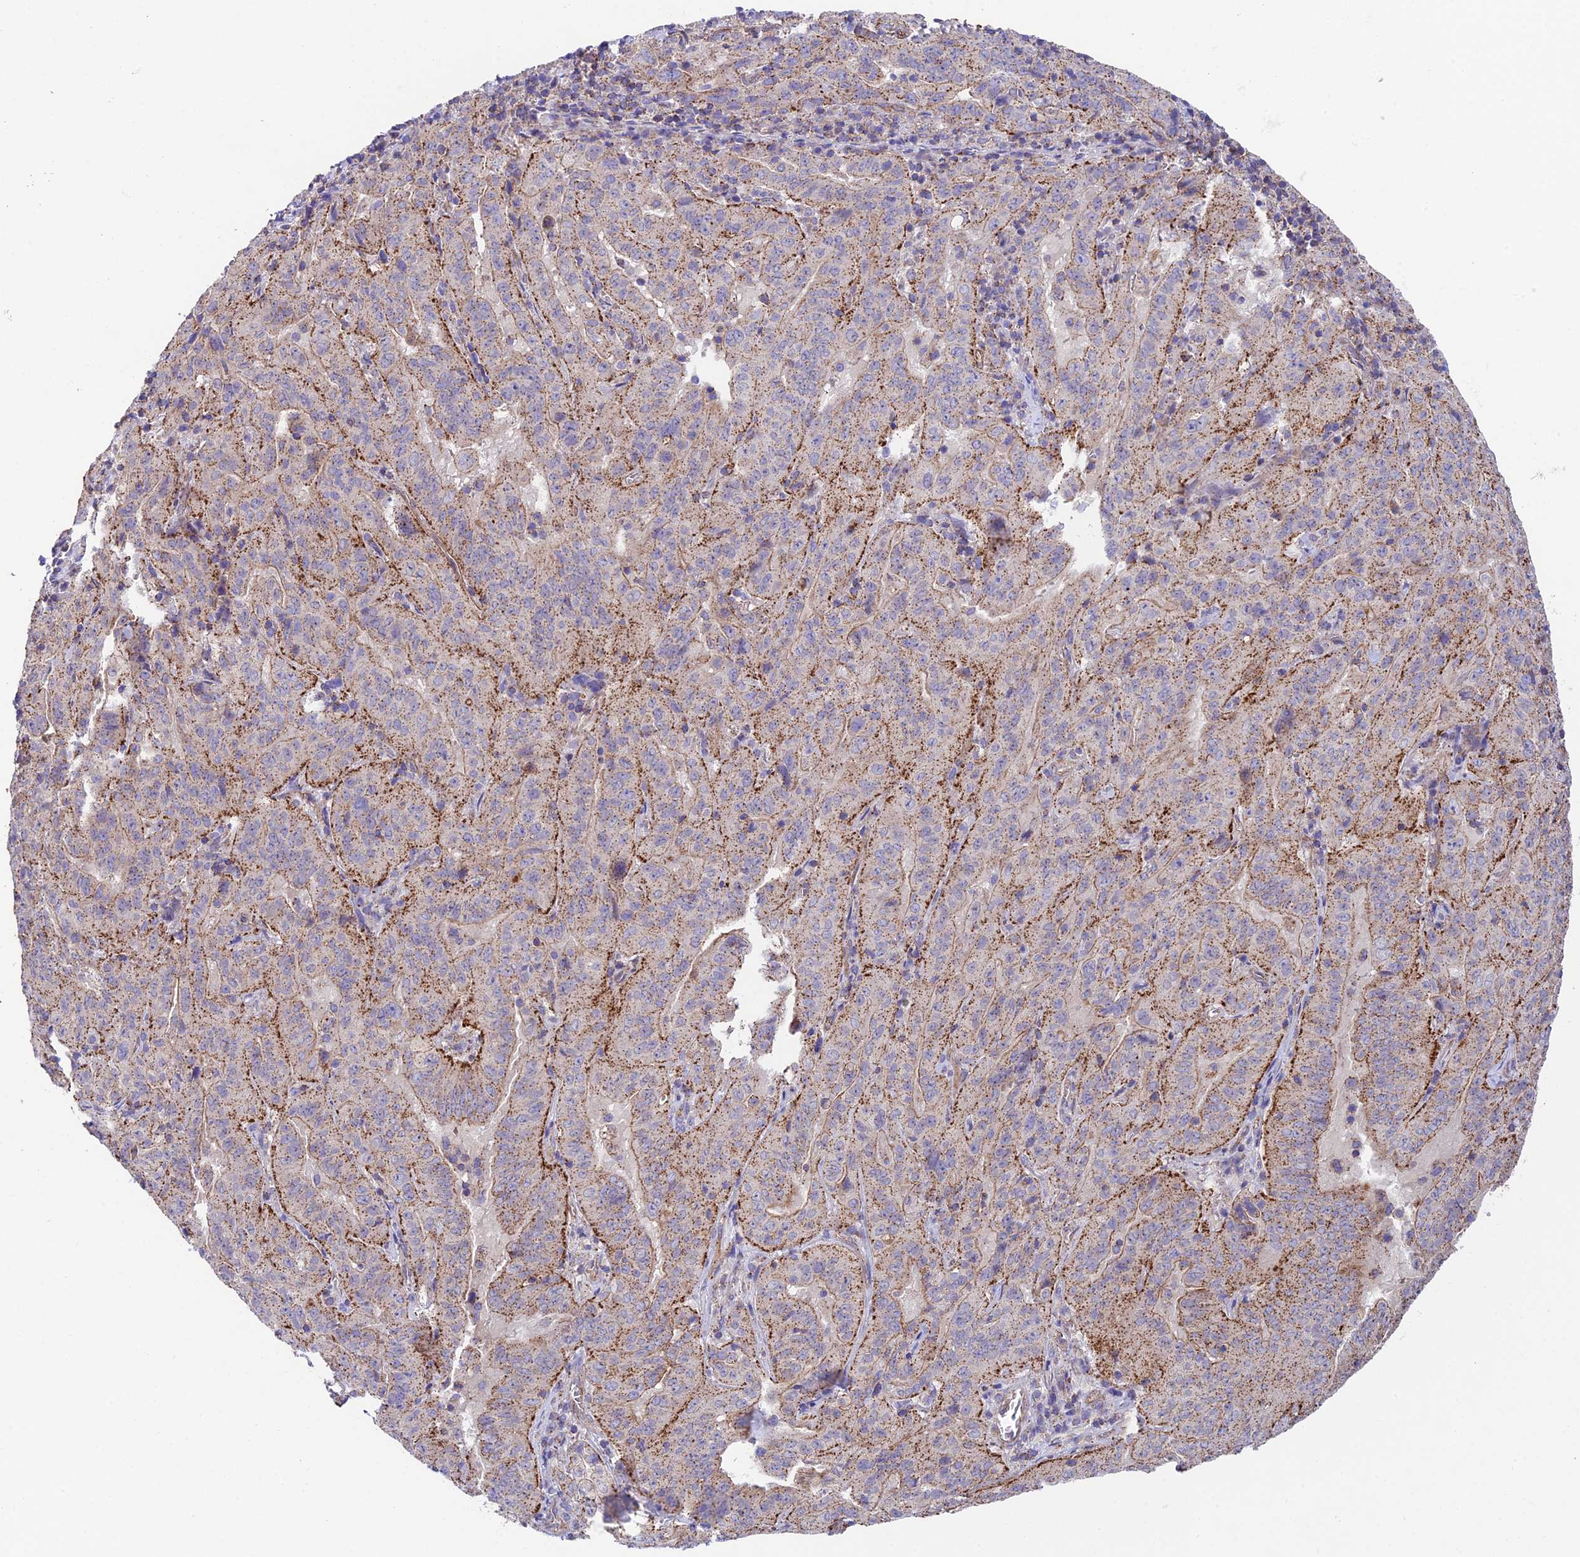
{"staining": {"intensity": "strong", "quantity": "25%-75%", "location": "cytoplasmic/membranous"}, "tissue": "pancreatic cancer", "cell_type": "Tumor cells", "image_type": "cancer", "snomed": [{"axis": "morphology", "description": "Adenocarcinoma, NOS"}, {"axis": "topography", "description": "Pancreas"}], "caption": "Human pancreatic cancer (adenocarcinoma) stained for a protein (brown) reveals strong cytoplasmic/membranous positive positivity in approximately 25%-75% of tumor cells.", "gene": "QRFP", "patient": {"sex": "male", "age": 63}}